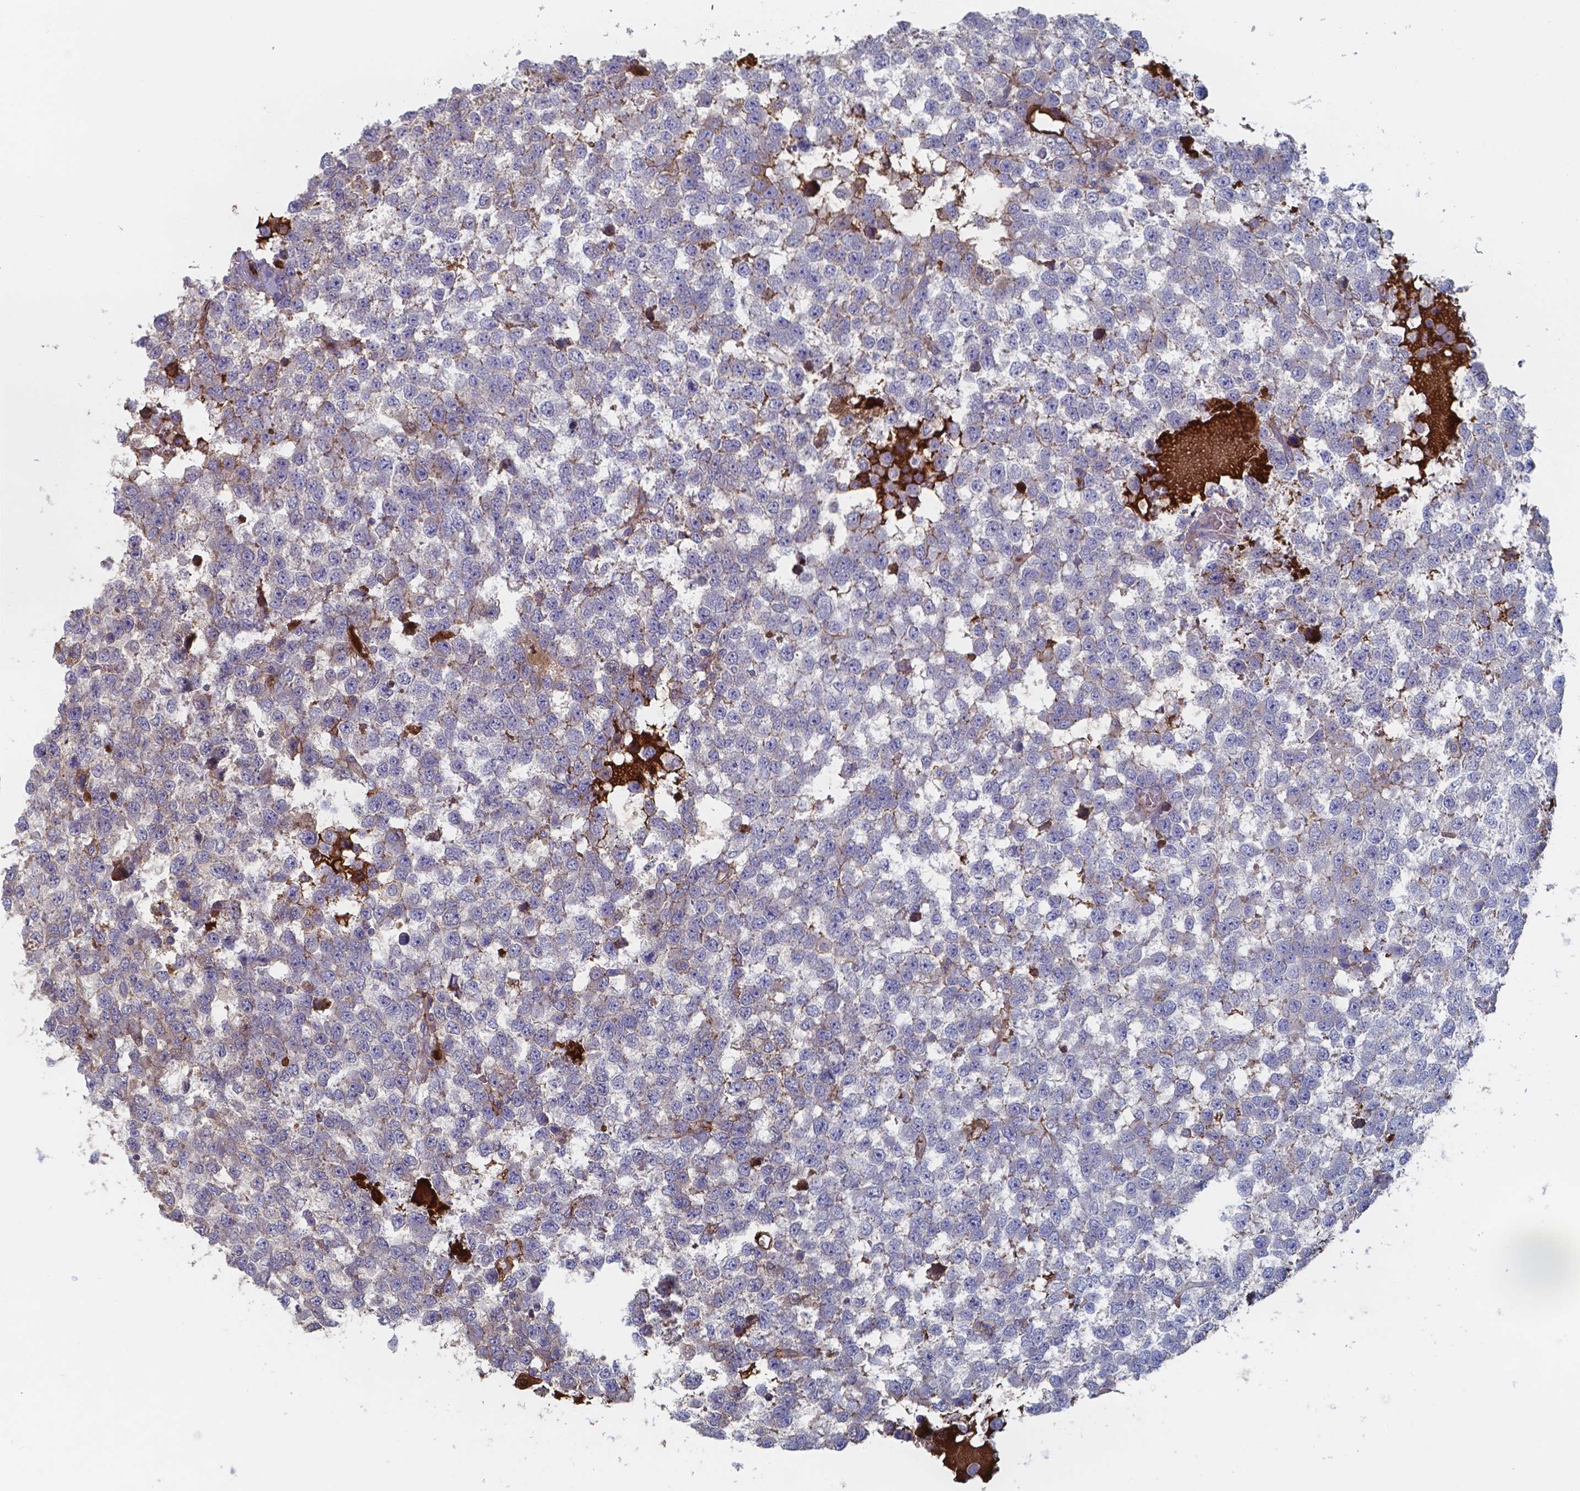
{"staining": {"intensity": "negative", "quantity": "none", "location": "none"}, "tissue": "testis cancer", "cell_type": "Tumor cells", "image_type": "cancer", "snomed": [{"axis": "morphology", "description": "Normal tissue, NOS"}, {"axis": "morphology", "description": "Seminoma, NOS"}, {"axis": "topography", "description": "Testis"}, {"axis": "topography", "description": "Epididymis"}], "caption": "High magnification brightfield microscopy of testis cancer (seminoma) stained with DAB (brown) and counterstained with hematoxylin (blue): tumor cells show no significant positivity.", "gene": "BTBD17", "patient": {"sex": "male", "age": 34}}